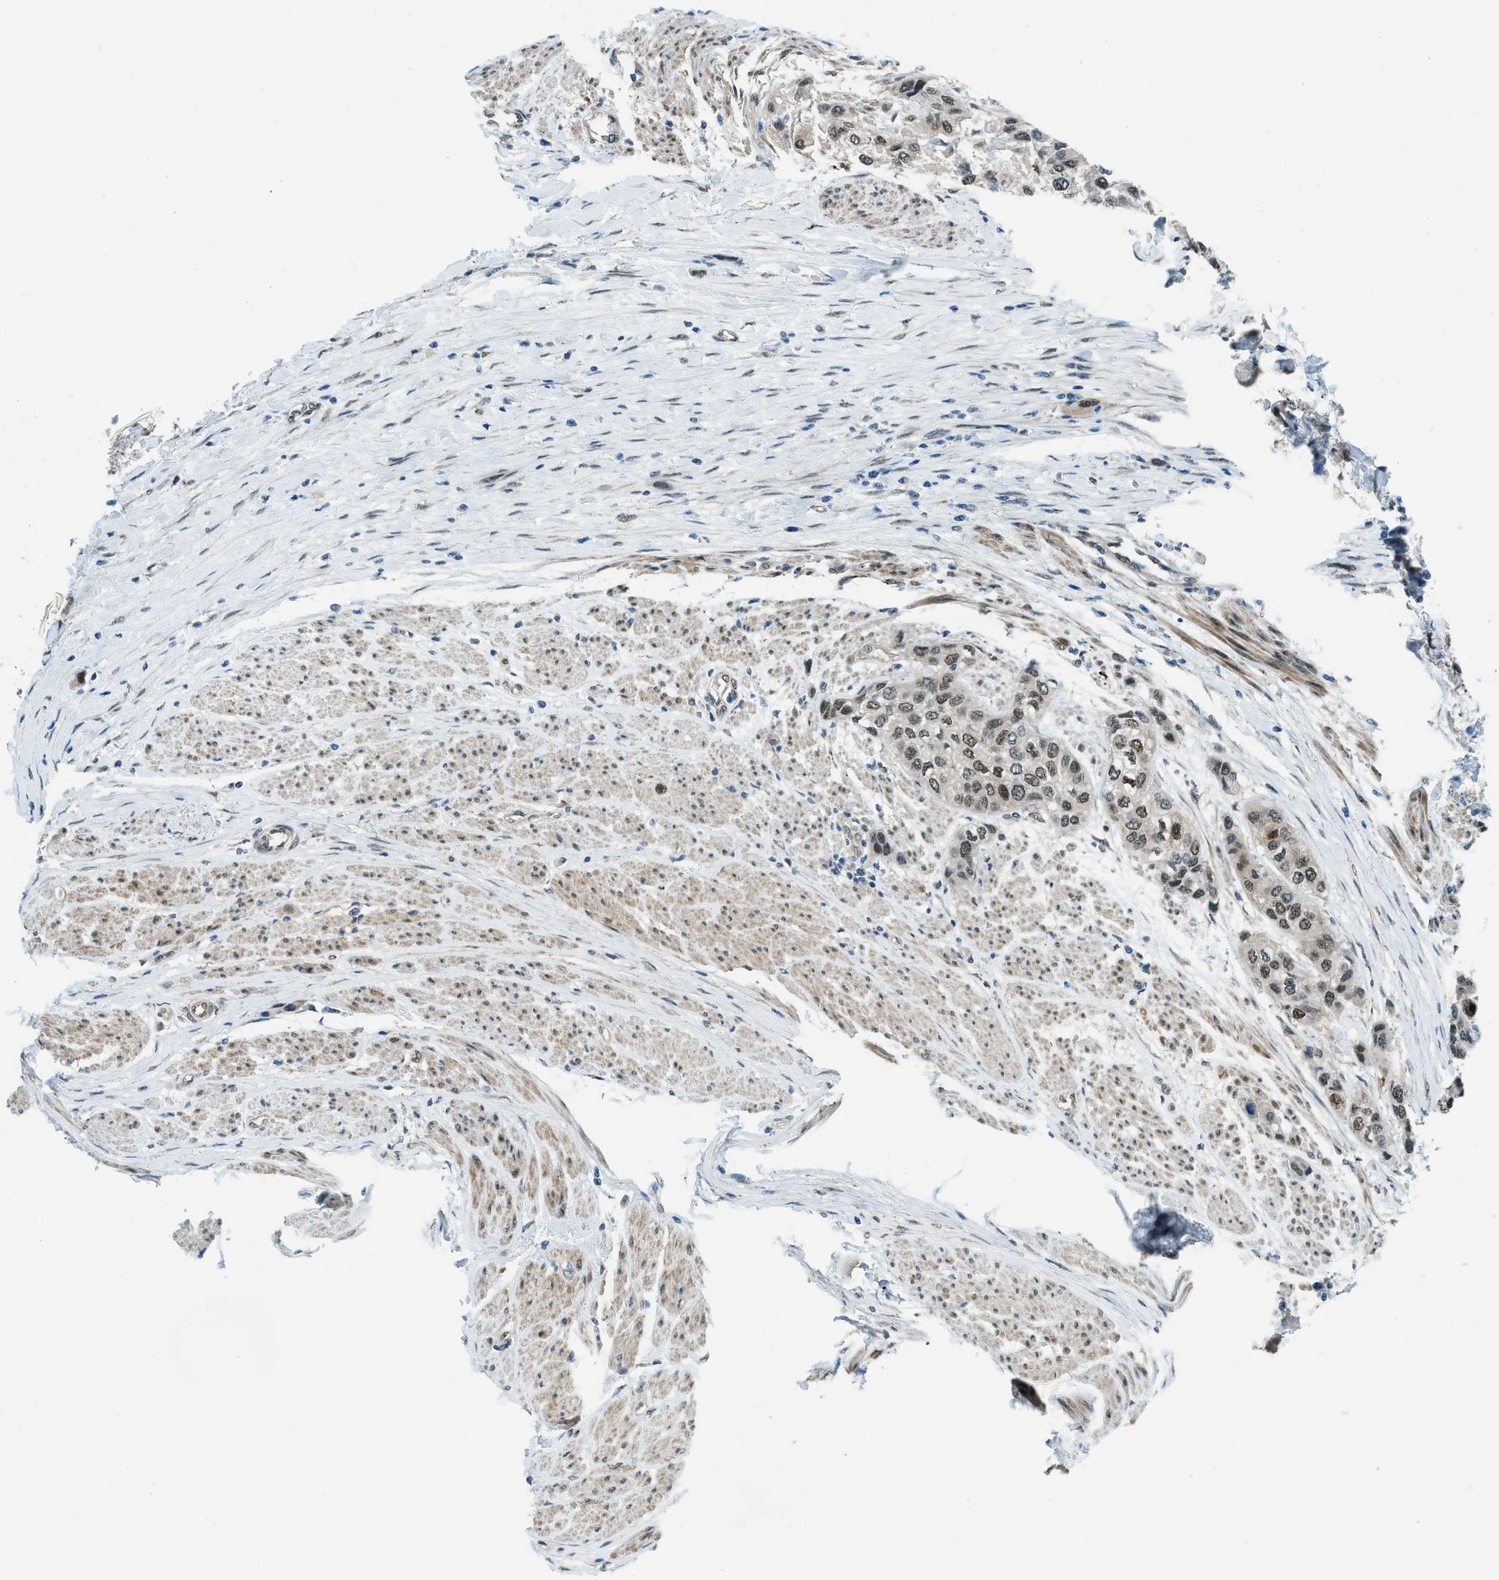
{"staining": {"intensity": "moderate", "quantity": "25%-75%", "location": "nuclear"}, "tissue": "urothelial cancer", "cell_type": "Tumor cells", "image_type": "cancer", "snomed": [{"axis": "morphology", "description": "Urothelial carcinoma, High grade"}, {"axis": "topography", "description": "Urinary bladder"}], "caption": "High-grade urothelial carcinoma tissue displays moderate nuclear positivity in about 25%-75% of tumor cells, visualized by immunohistochemistry.", "gene": "NPEPL1", "patient": {"sex": "female", "age": 56}}